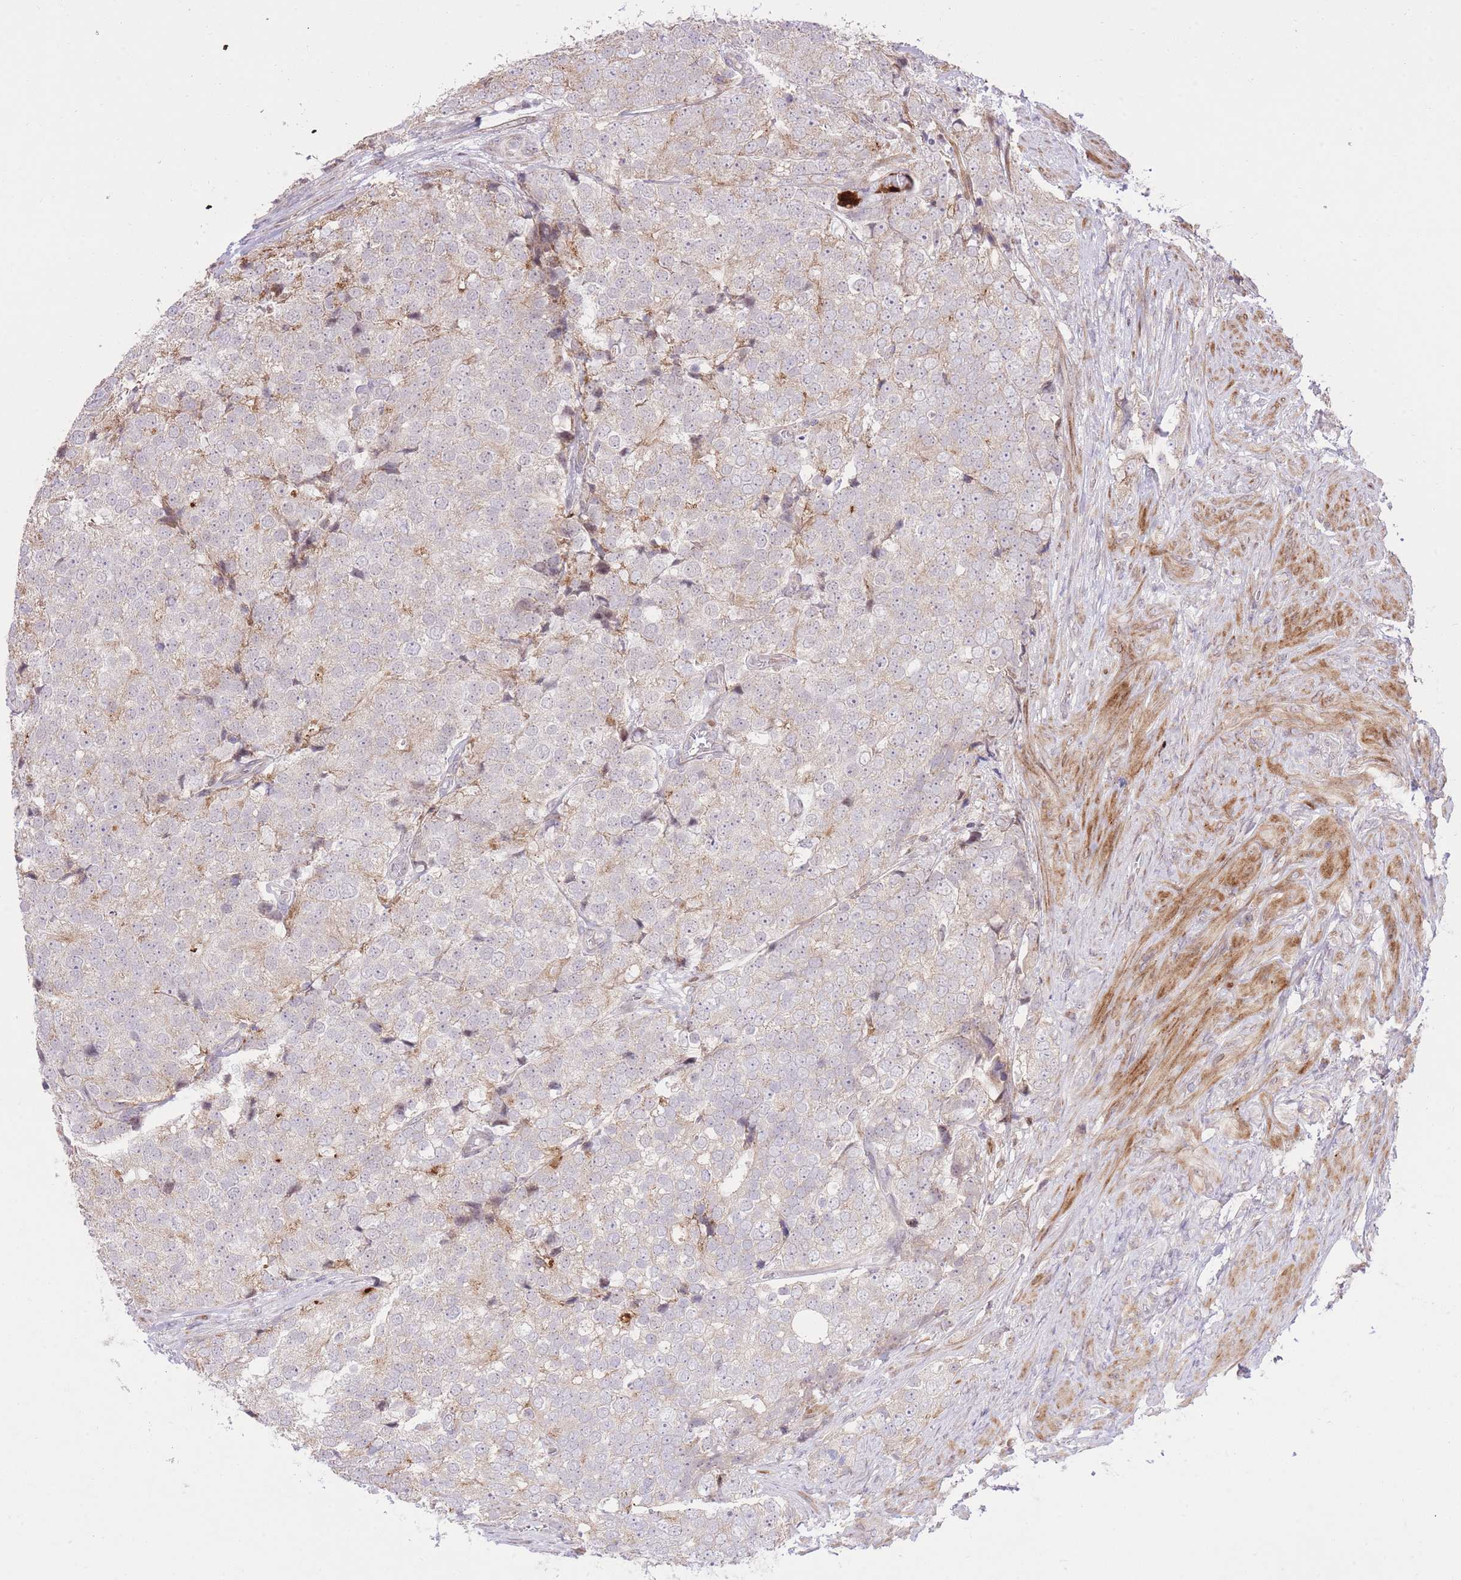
{"staining": {"intensity": "moderate", "quantity": "<25%", "location": "cytoplasmic/membranous"}, "tissue": "prostate cancer", "cell_type": "Tumor cells", "image_type": "cancer", "snomed": [{"axis": "morphology", "description": "Adenocarcinoma, High grade"}, {"axis": "topography", "description": "Prostate"}], "caption": "There is low levels of moderate cytoplasmic/membranous expression in tumor cells of prostate high-grade adenocarcinoma, as demonstrated by immunohistochemical staining (brown color).", "gene": "SLC4A4", "patient": {"sex": "male", "age": 49}}